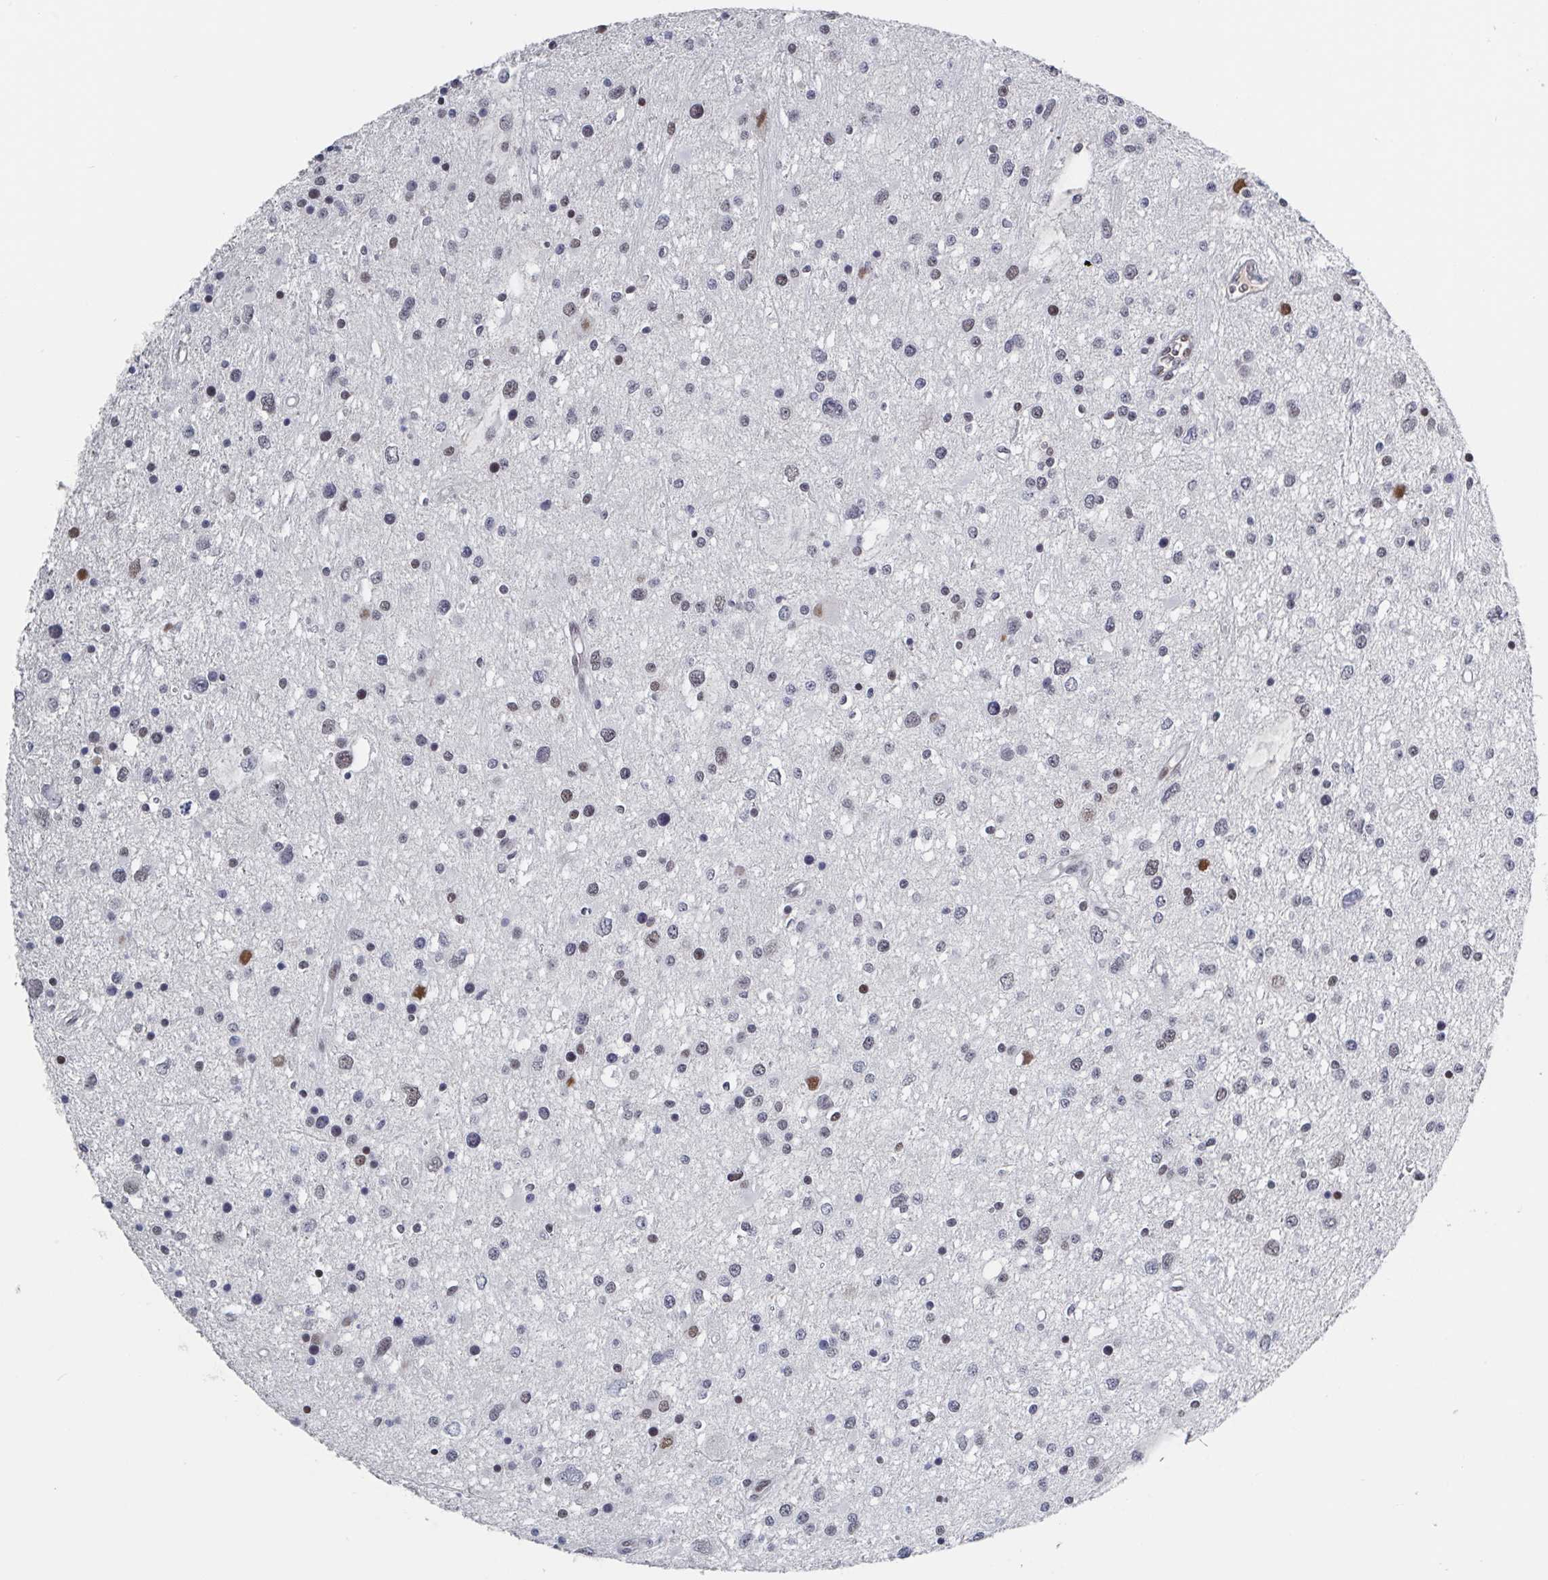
{"staining": {"intensity": "strong", "quantity": "<25%", "location": "nuclear"}, "tissue": "glioma", "cell_type": "Tumor cells", "image_type": "cancer", "snomed": [{"axis": "morphology", "description": "Glioma, malignant, High grade"}, {"axis": "topography", "description": "Brain"}], "caption": "About <25% of tumor cells in human malignant glioma (high-grade) exhibit strong nuclear protein positivity as visualized by brown immunohistochemical staining.", "gene": "BCL7B", "patient": {"sex": "male", "age": 54}}